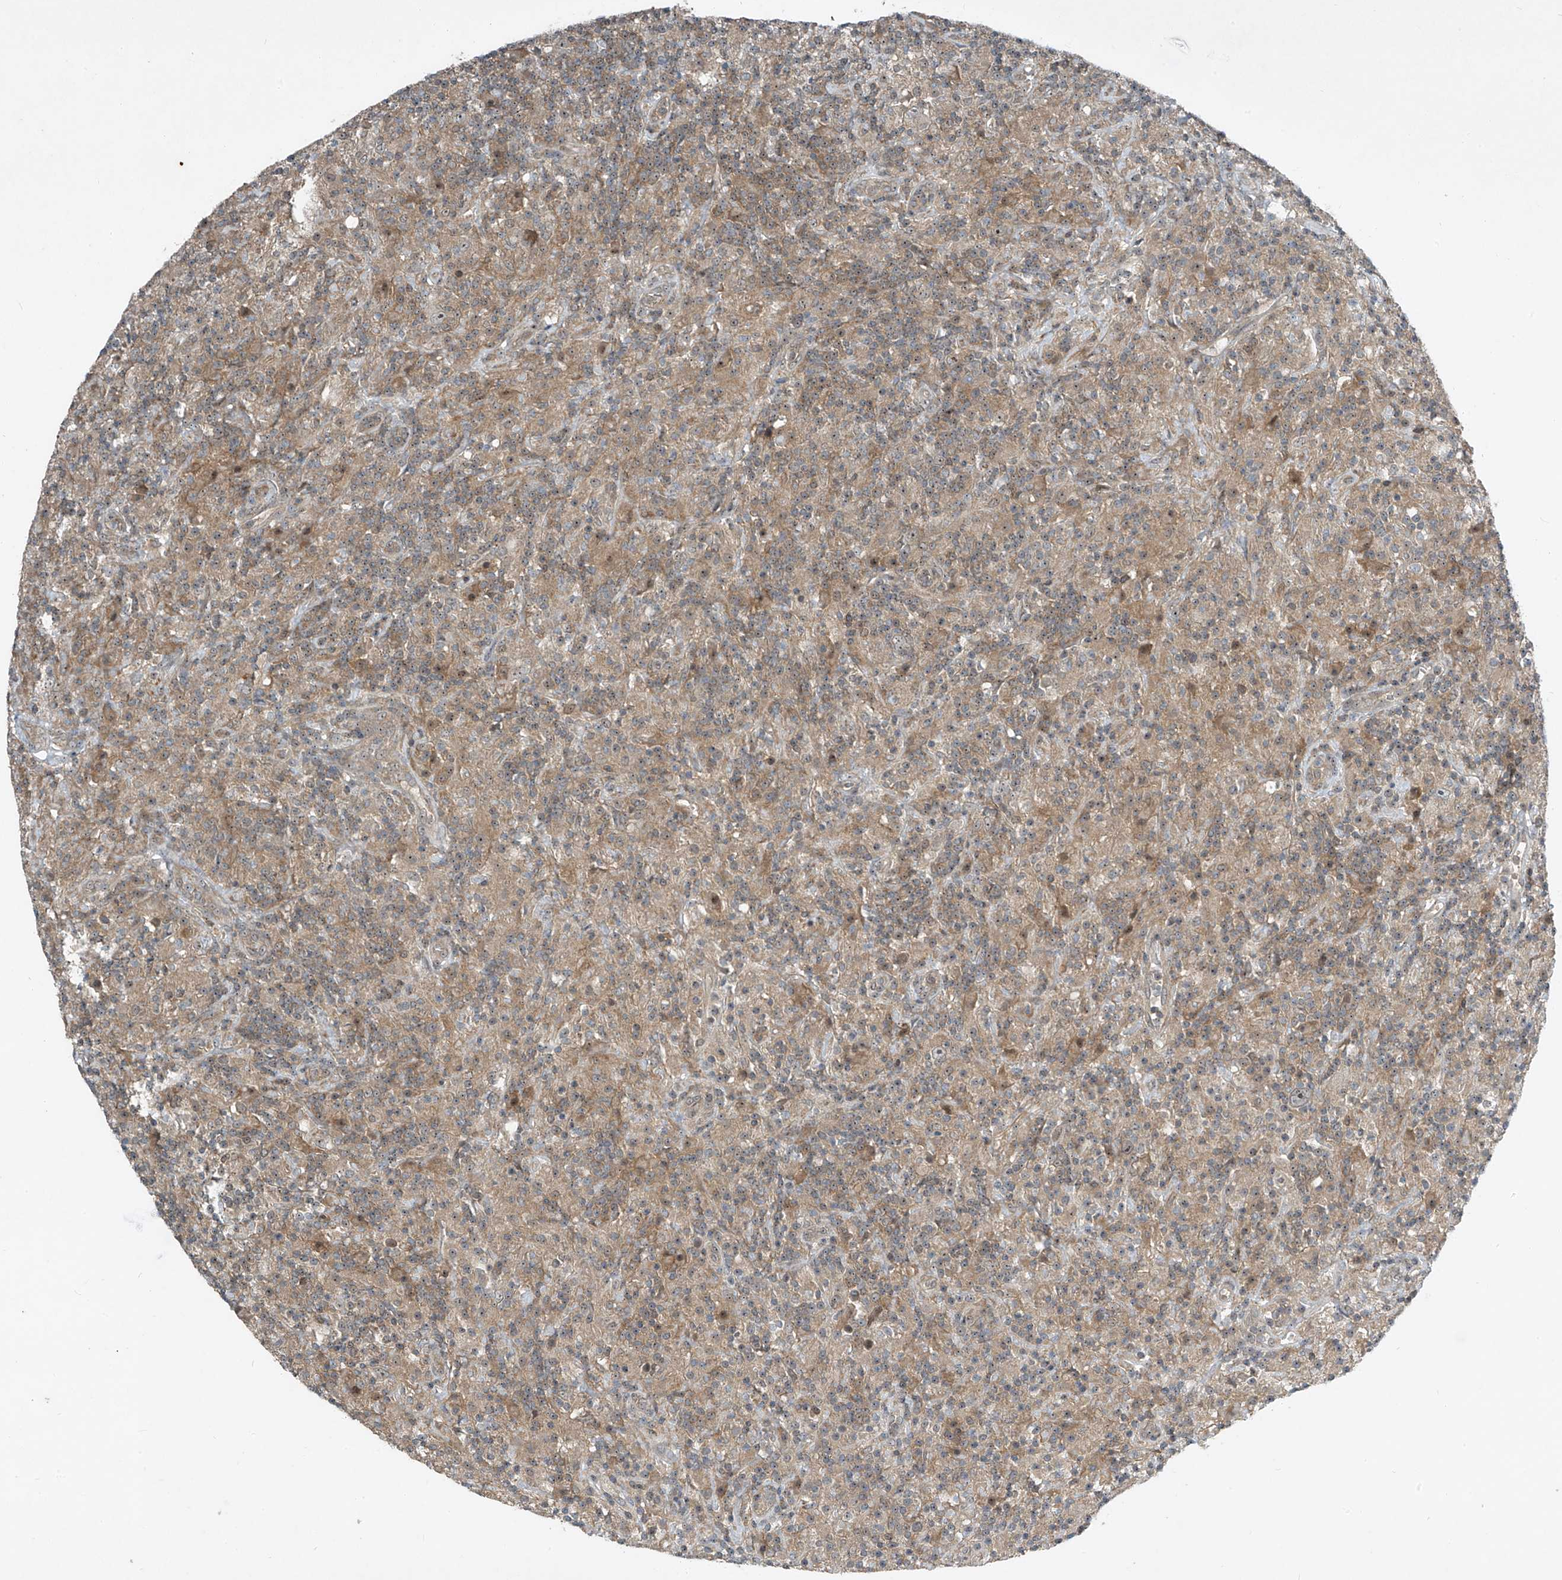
{"staining": {"intensity": "weak", "quantity": "<25%", "location": "nuclear"}, "tissue": "lymphoma", "cell_type": "Tumor cells", "image_type": "cancer", "snomed": [{"axis": "morphology", "description": "Hodgkin's disease, NOS"}, {"axis": "topography", "description": "Lymph node"}], "caption": "An image of human lymphoma is negative for staining in tumor cells.", "gene": "PPCS", "patient": {"sex": "male", "age": 70}}